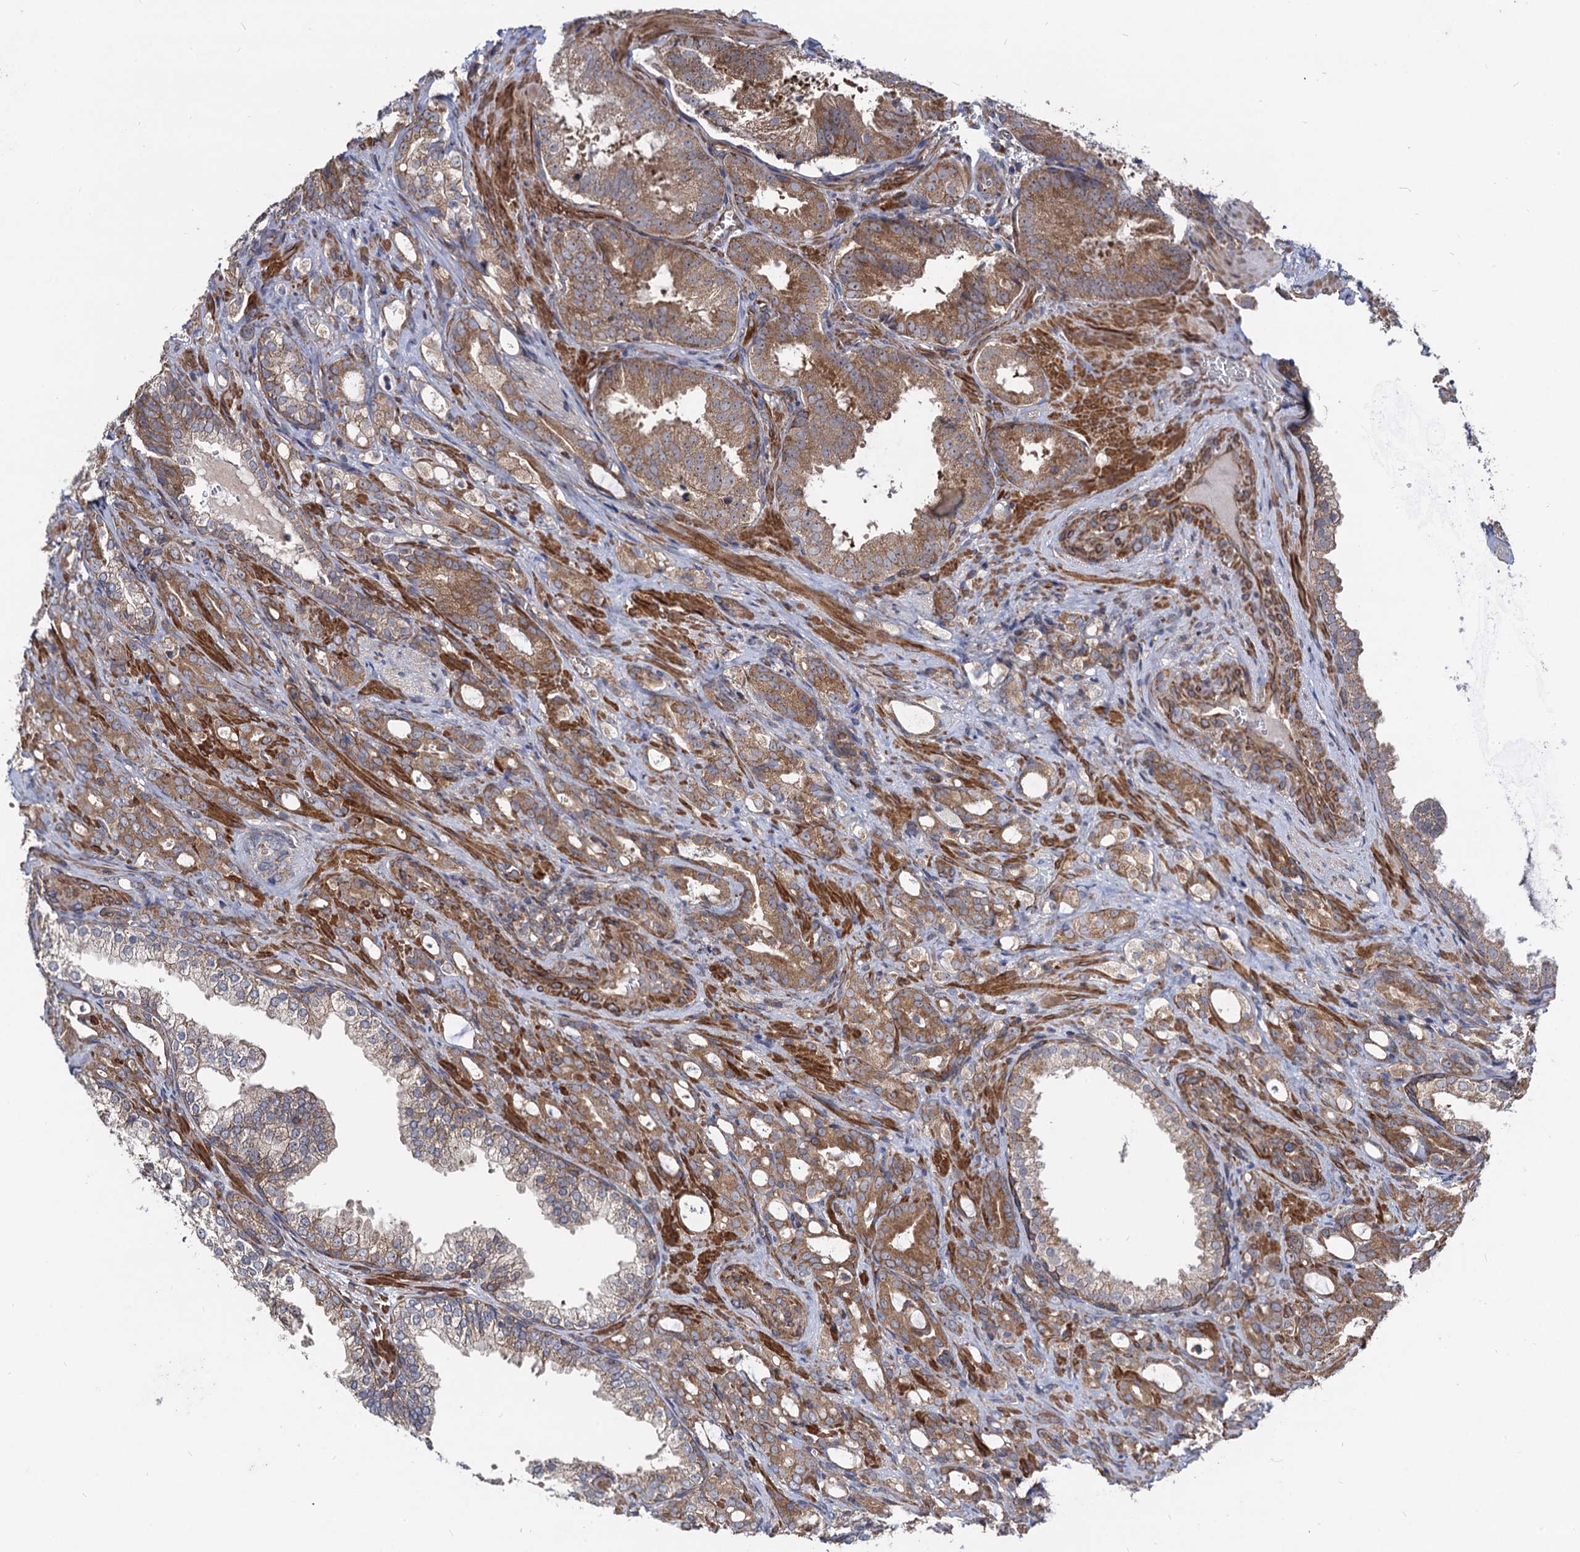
{"staining": {"intensity": "moderate", "quantity": ">75%", "location": "cytoplasmic/membranous"}, "tissue": "prostate cancer", "cell_type": "Tumor cells", "image_type": "cancer", "snomed": [{"axis": "morphology", "description": "Adenocarcinoma, High grade"}, {"axis": "topography", "description": "Prostate"}], "caption": "Human prostate cancer stained for a protein (brown) displays moderate cytoplasmic/membranous positive expression in about >75% of tumor cells.", "gene": "DYDC1", "patient": {"sex": "male", "age": 72}}